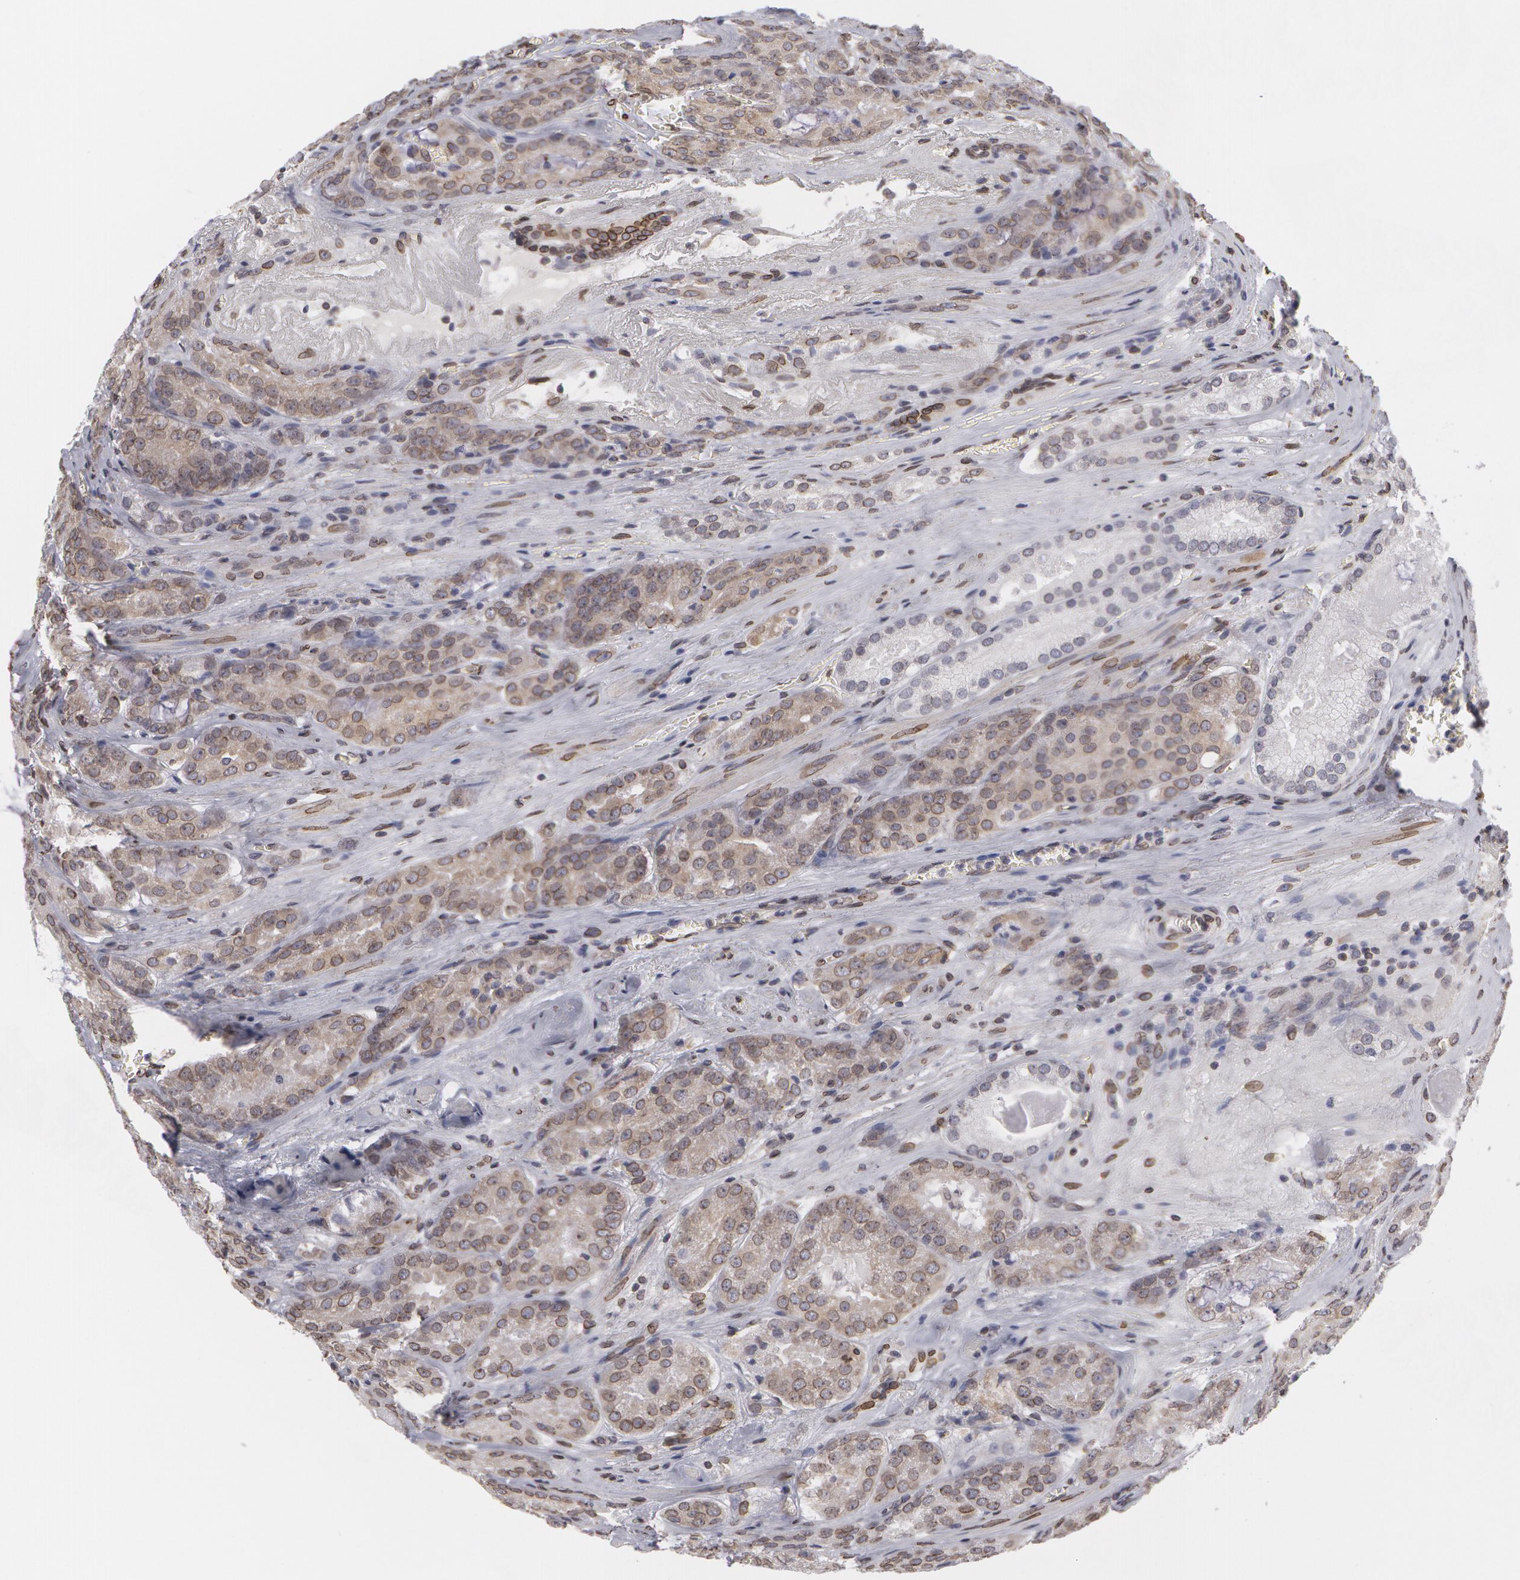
{"staining": {"intensity": "weak", "quantity": "25%-75%", "location": "nuclear"}, "tissue": "prostate cancer", "cell_type": "Tumor cells", "image_type": "cancer", "snomed": [{"axis": "morphology", "description": "Adenocarcinoma, Medium grade"}, {"axis": "topography", "description": "Prostate"}], "caption": "Immunohistochemistry photomicrograph of neoplastic tissue: prostate cancer stained using IHC shows low levels of weak protein expression localized specifically in the nuclear of tumor cells, appearing as a nuclear brown color.", "gene": "EMD", "patient": {"sex": "male", "age": 60}}